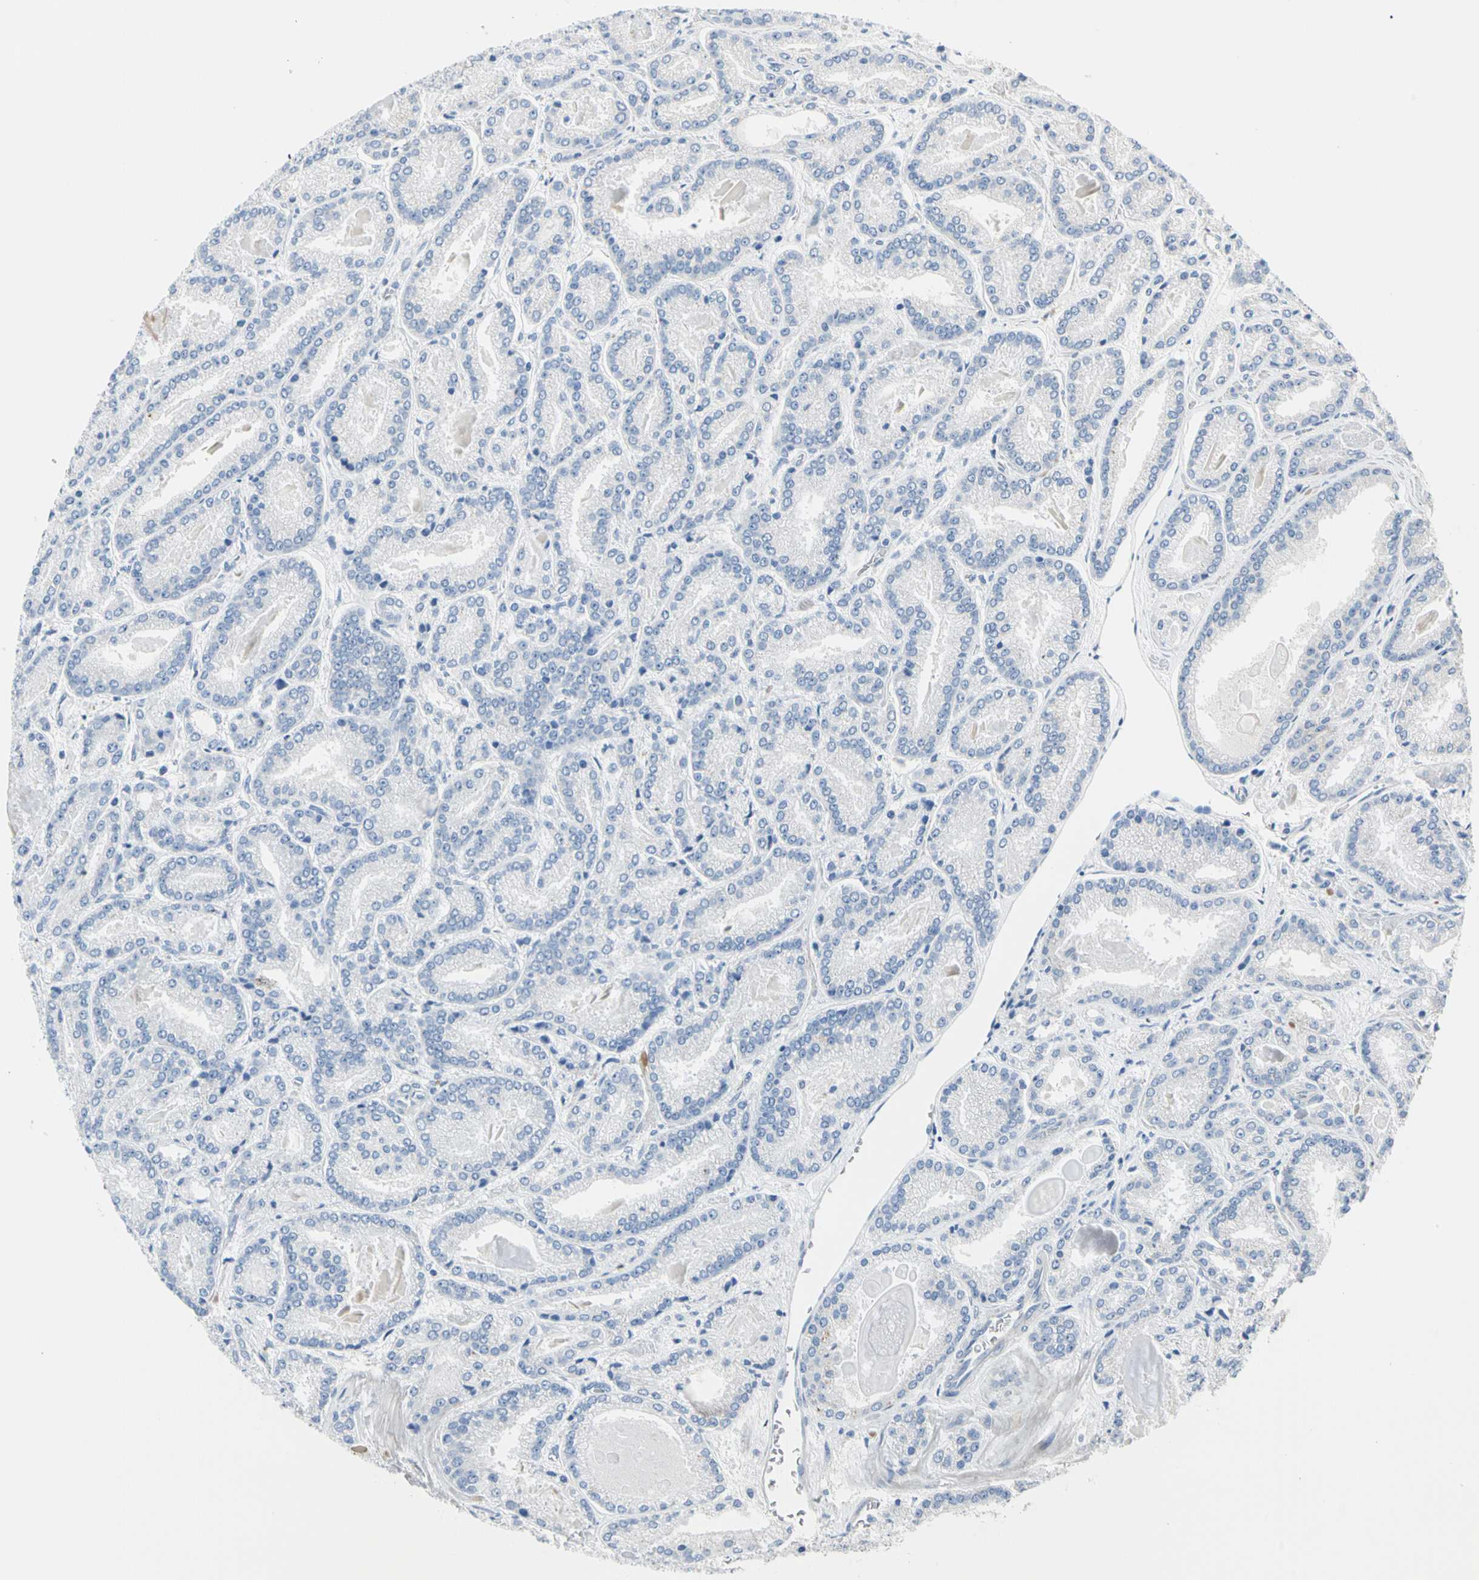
{"staining": {"intensity": "negative", "quantity": "none", "location": "none"}, "tissue": "prostate cancer", "cell_type": "Tumor cells", "image_type": "cancer", "snomed": [{"axis": "morphology", "description": "Adenocarcinoma, Low grade"}, {"axis": "topography", "description": "Prostate"}], "caption": "The micrograph shows no significant expression in tumor cells of prostate cancer. The staining was performed using DAB (3,3'-diaminobenzidine) to visualize the protein expression in brown, while the nuclei were stained in blue with hematoxylin (Magnification: 20x).", "gene": "GPR153", "patient": {"sex": "male", "age": 59}}